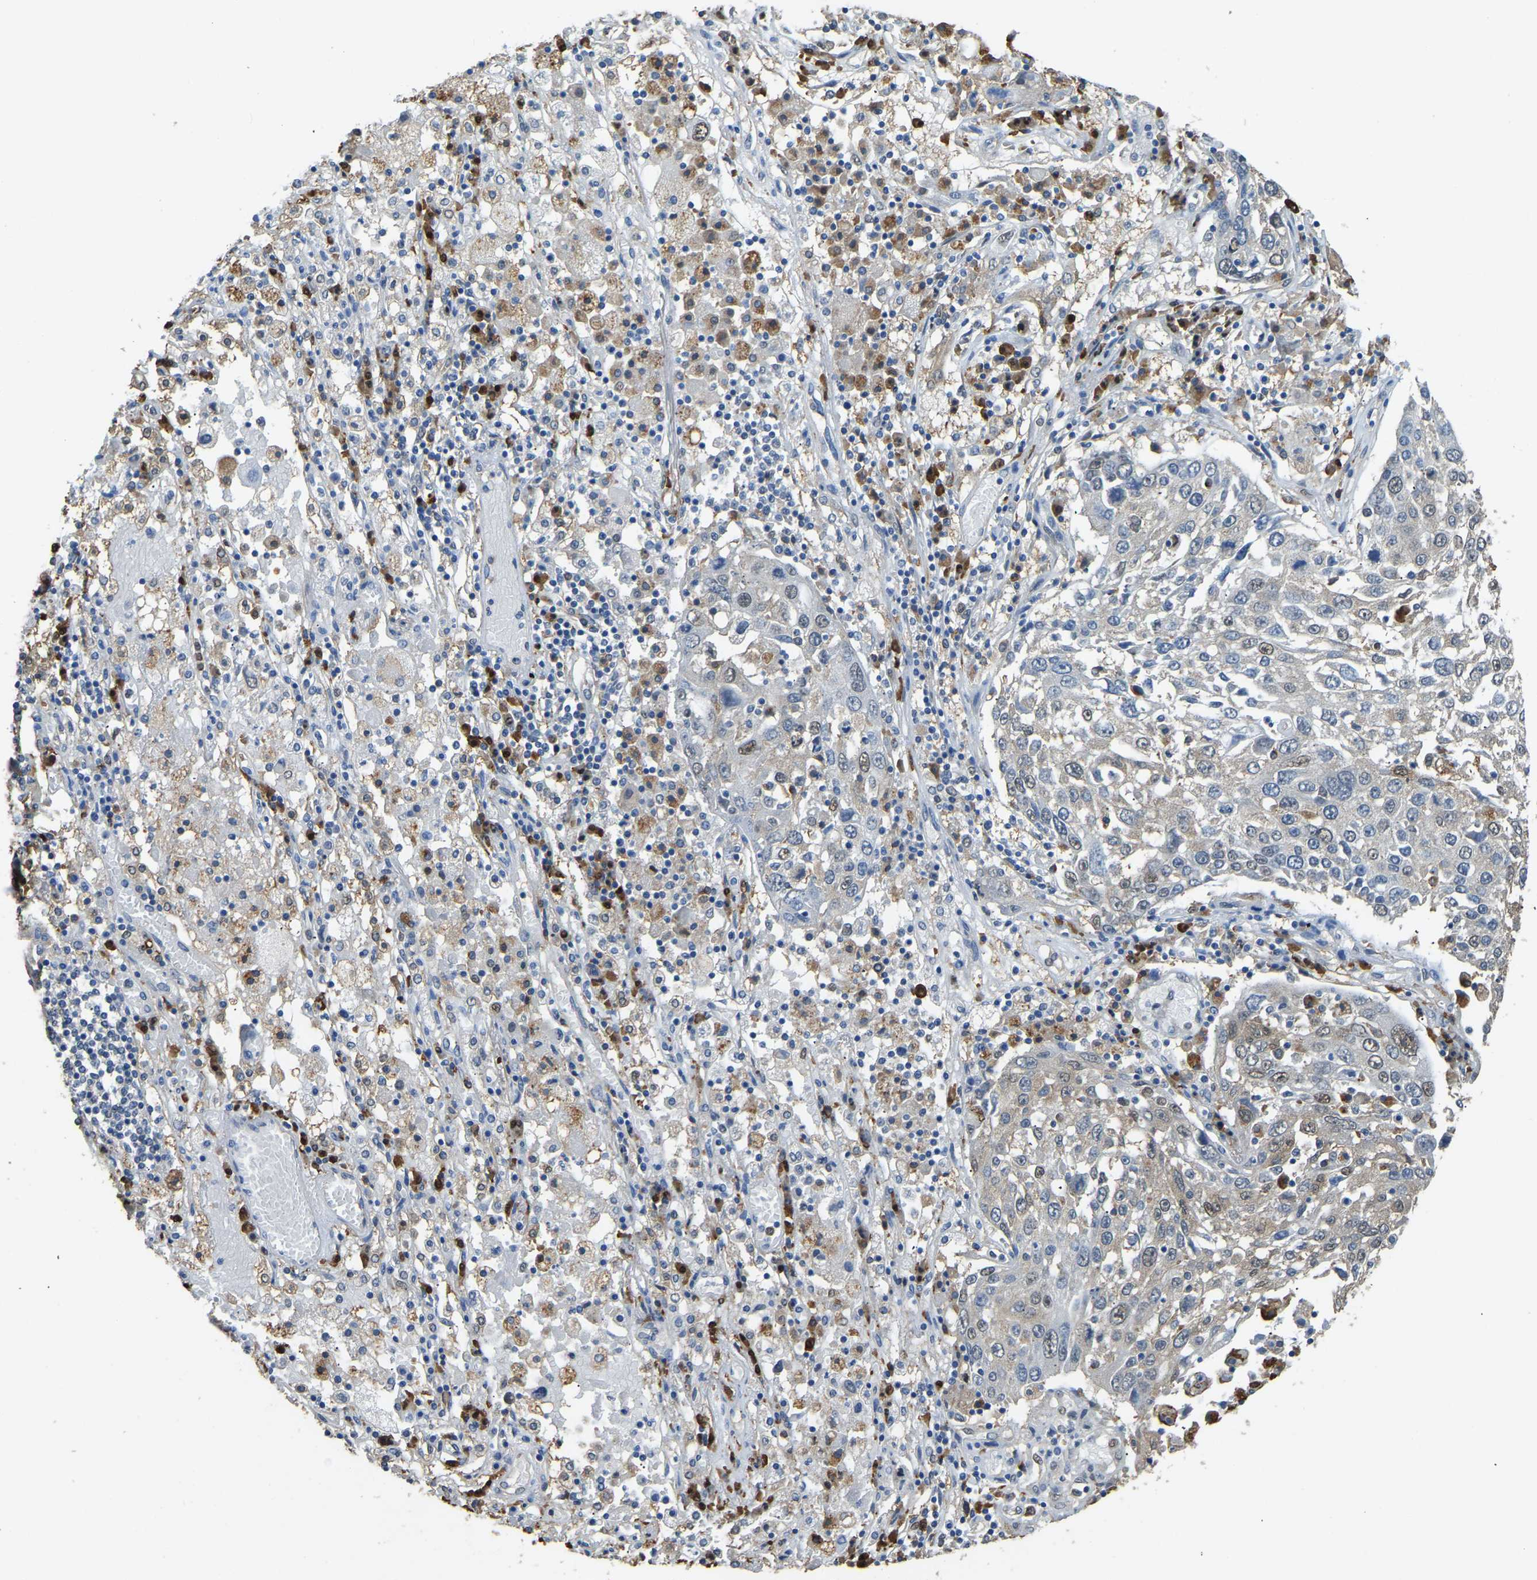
{"staining": {"intensity": "strong", "quantity": "25%-75%", "location": "cytoplasmic/membranous,nuclear"}, "tissue": "lung cancer", "cell_type": "Tumor cells", "image_type": "cancer", "snomed": [{"axis": "morphology", "description": "Squamous cell carcinoma, NOS"}, {"axis": "topography", "description": "Lung"}], "caption": "Brown immunohistochemical staining in squamous cell carcinoma (lung) exhibits strong cytoplasmic/membranous and nuclear positivity in about 25%-75% of tumor cells. (brown staining indicates protein expression, while blue staining denotes nuclei).", "gene": "NANS", "patient": {"sex": "male", "age": 65}}